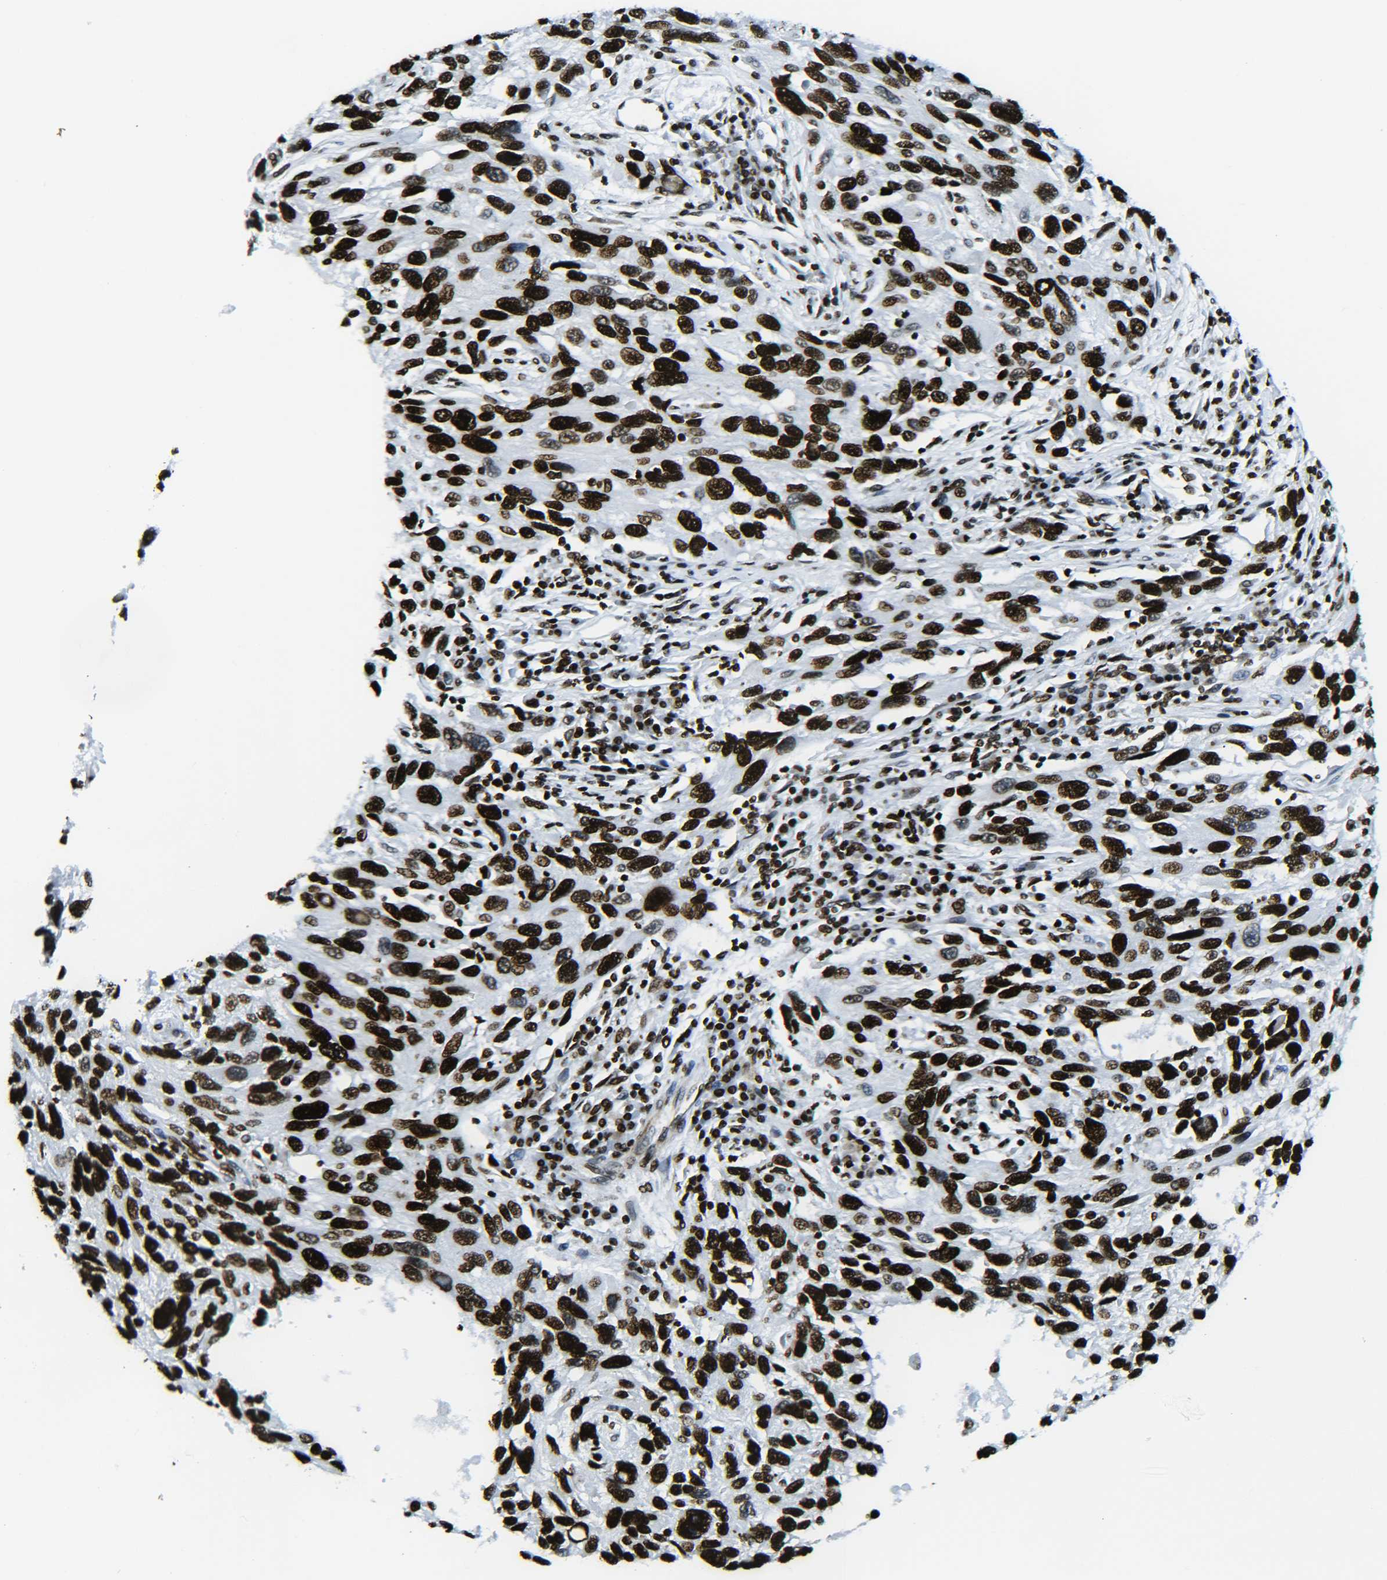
{"staining": {"intensity": "strong", "quantity": ">75%", "location": "nuclear"}, "tissue": "melanoma", "cell_type": "Tumor cells", "image_type": "cancer", "snomed": [{"axis": "morphology", "description": "Malignant melanoma, NOS"}, {"axis": "topography", "description": "Skin"}], "caption": "Human melanoma stained with a protein marker displays strong staining in tumor cells.", "gene": "H2AX", "patient": {"sex": "male", "age": 53}}